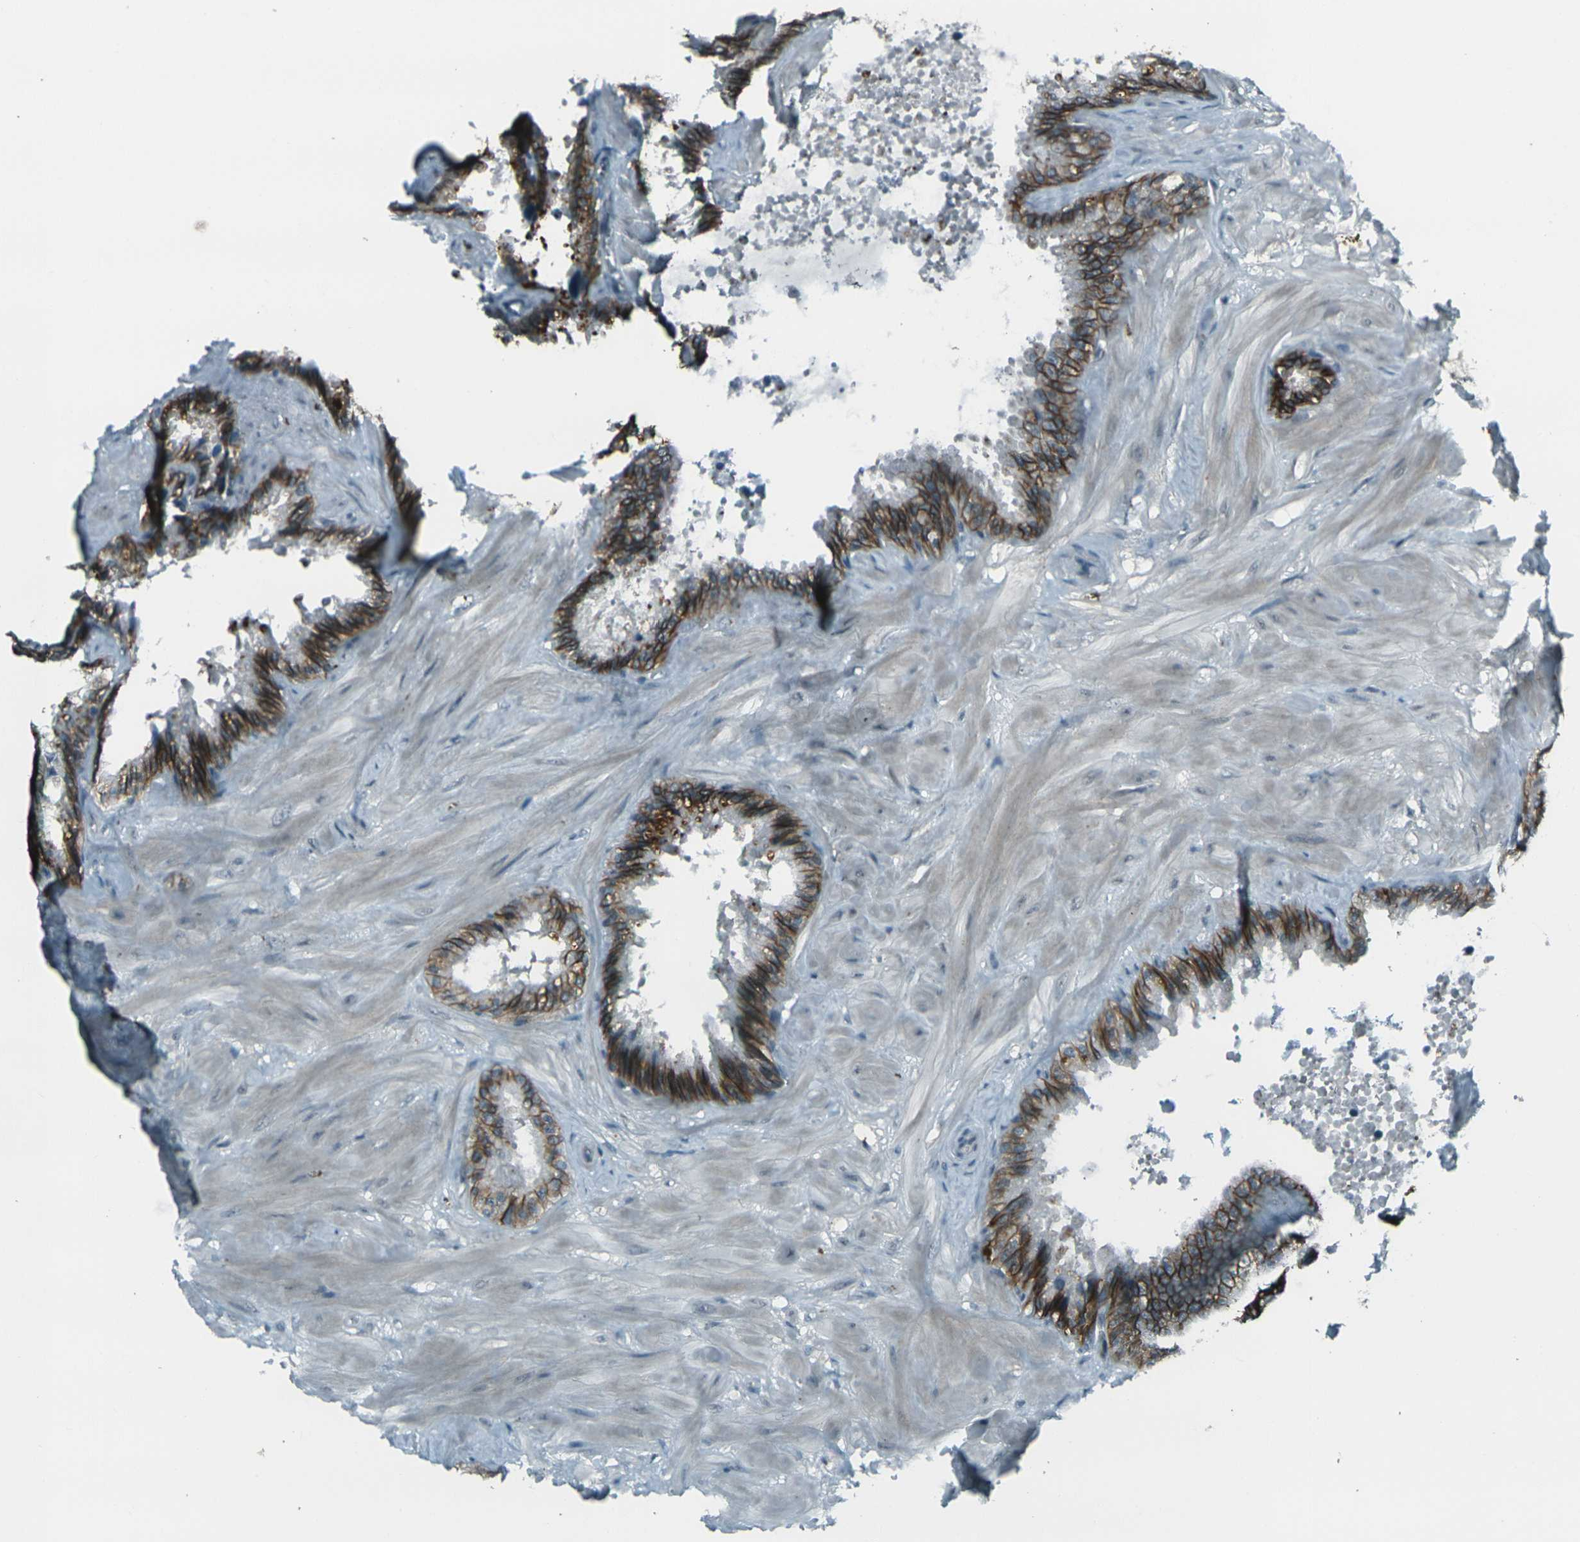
{"staining": {"intensity": "strong", "quantity": ">75%", "location": "cytoplasmic/membranous"}, "tissue": "seminal vesicle", "cell_type": "Glandular cells", "image_type": "normal", "snomed": [{"axis": "morphology", "description": "Normal tissue, NOS"}, {"axis": "topography", "description": "Seminal veicle"}], "caption": "Immunohistochemistry photomicrograph of normal seminal vesicle stained for a protein (brown), which demonstrates high levels of strong cytoplasmic/membranous staining in about >75% of glandular cells.", "gene": "GPR19", "patient": {"sex": "male", "age": 46}}